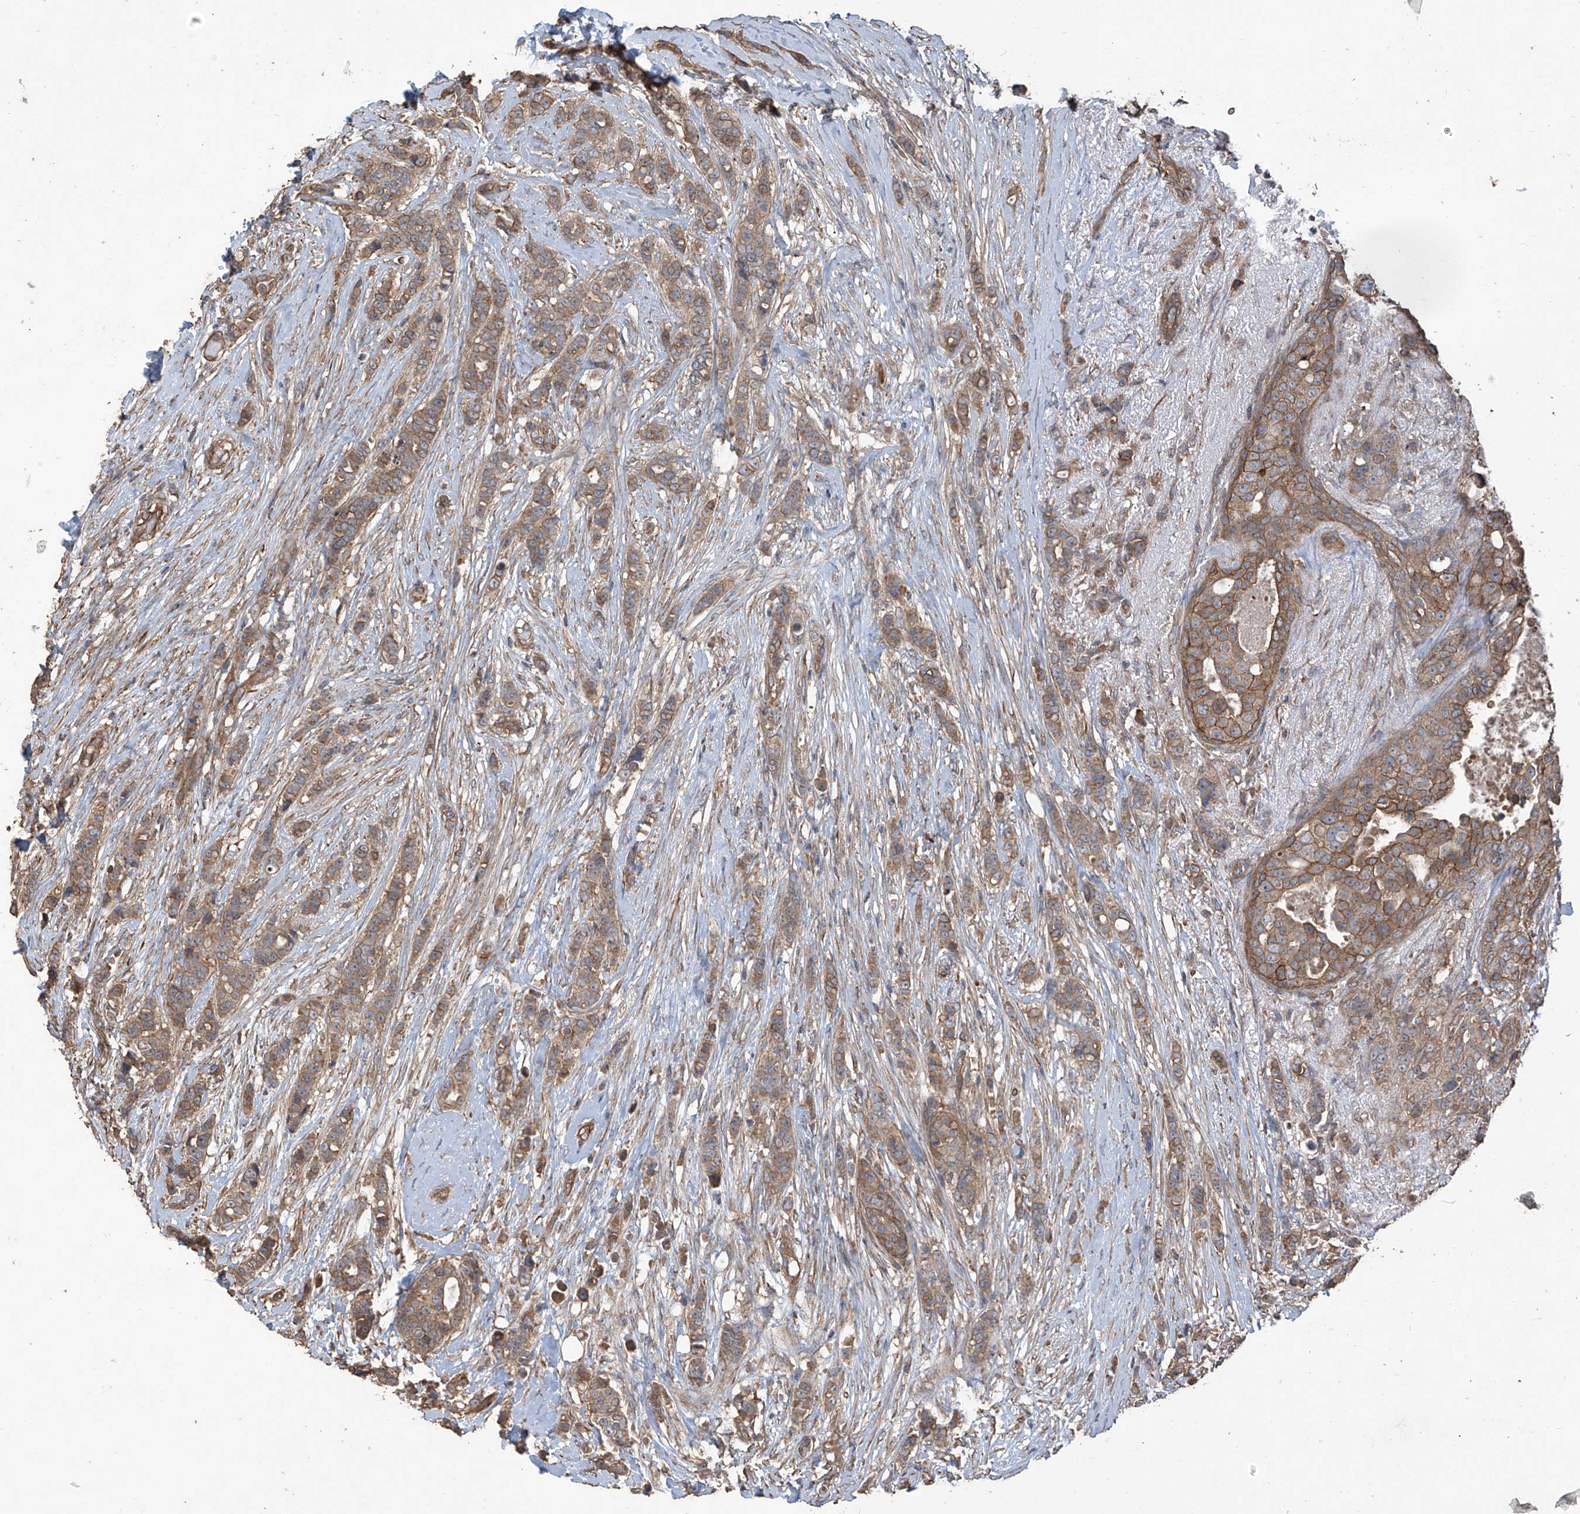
{"staining": {"intensity": "moderate", "quantity": ">75%", "location": "cytoplasmic/membranous"}, "tissue": "breast cancer", "cell_type": "Tumor cells", "image_type": "cancer", "snomed": [{"axis": "morphology", "description": "Lobular carcinoma"}, {"axis": "topography", "description": "Breast"}], "caption": "A high-resolution micrograph shows immunohistochemistry staining of breast cancer (lobular carcinoma), which displays moderate cytoplasmic/membranous staining in about >75% of tumor cells. (DAB IHC, brown staining for protein, blue staining for nuclei).", "gene": "AGBL5", "patient": {"sex": "female", "age": 51}}